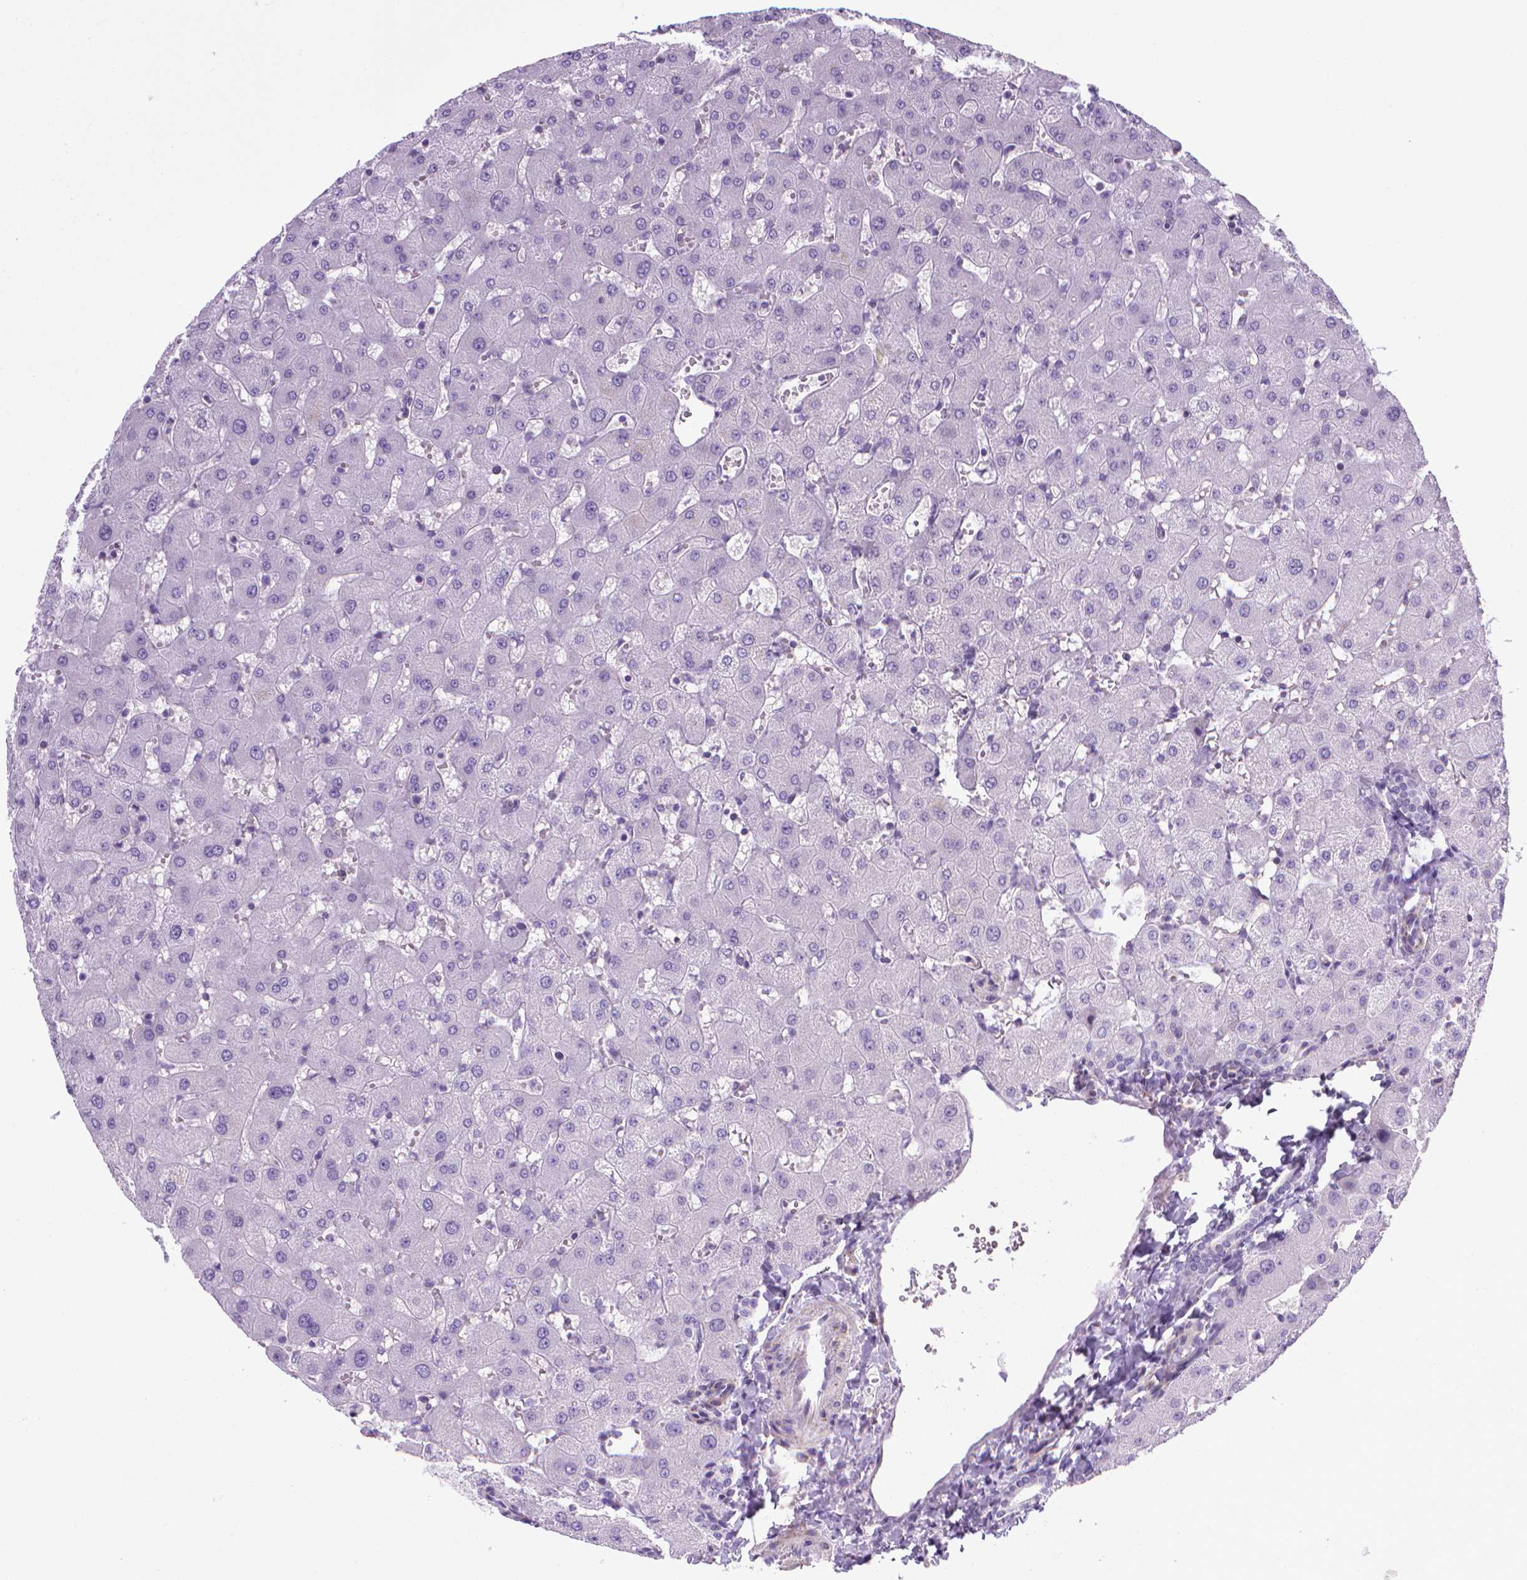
{"staining": {"intensity": "negative", "quantity": "none", "location": "none"}, "tissue": "liver", "cell_type": "Cholangiocytes", "image_type": "normal", "snomed": [{"axis": "morphology", "description": "Normal tissue, NOS"}, {"axis": "topography", "description": "Liver"}], "caption": "The IHC micrograph has no significant expression in cholangiocytes of liver.", "gene": "POU3F3", "patient": {"sex": "female", "age": 63}}